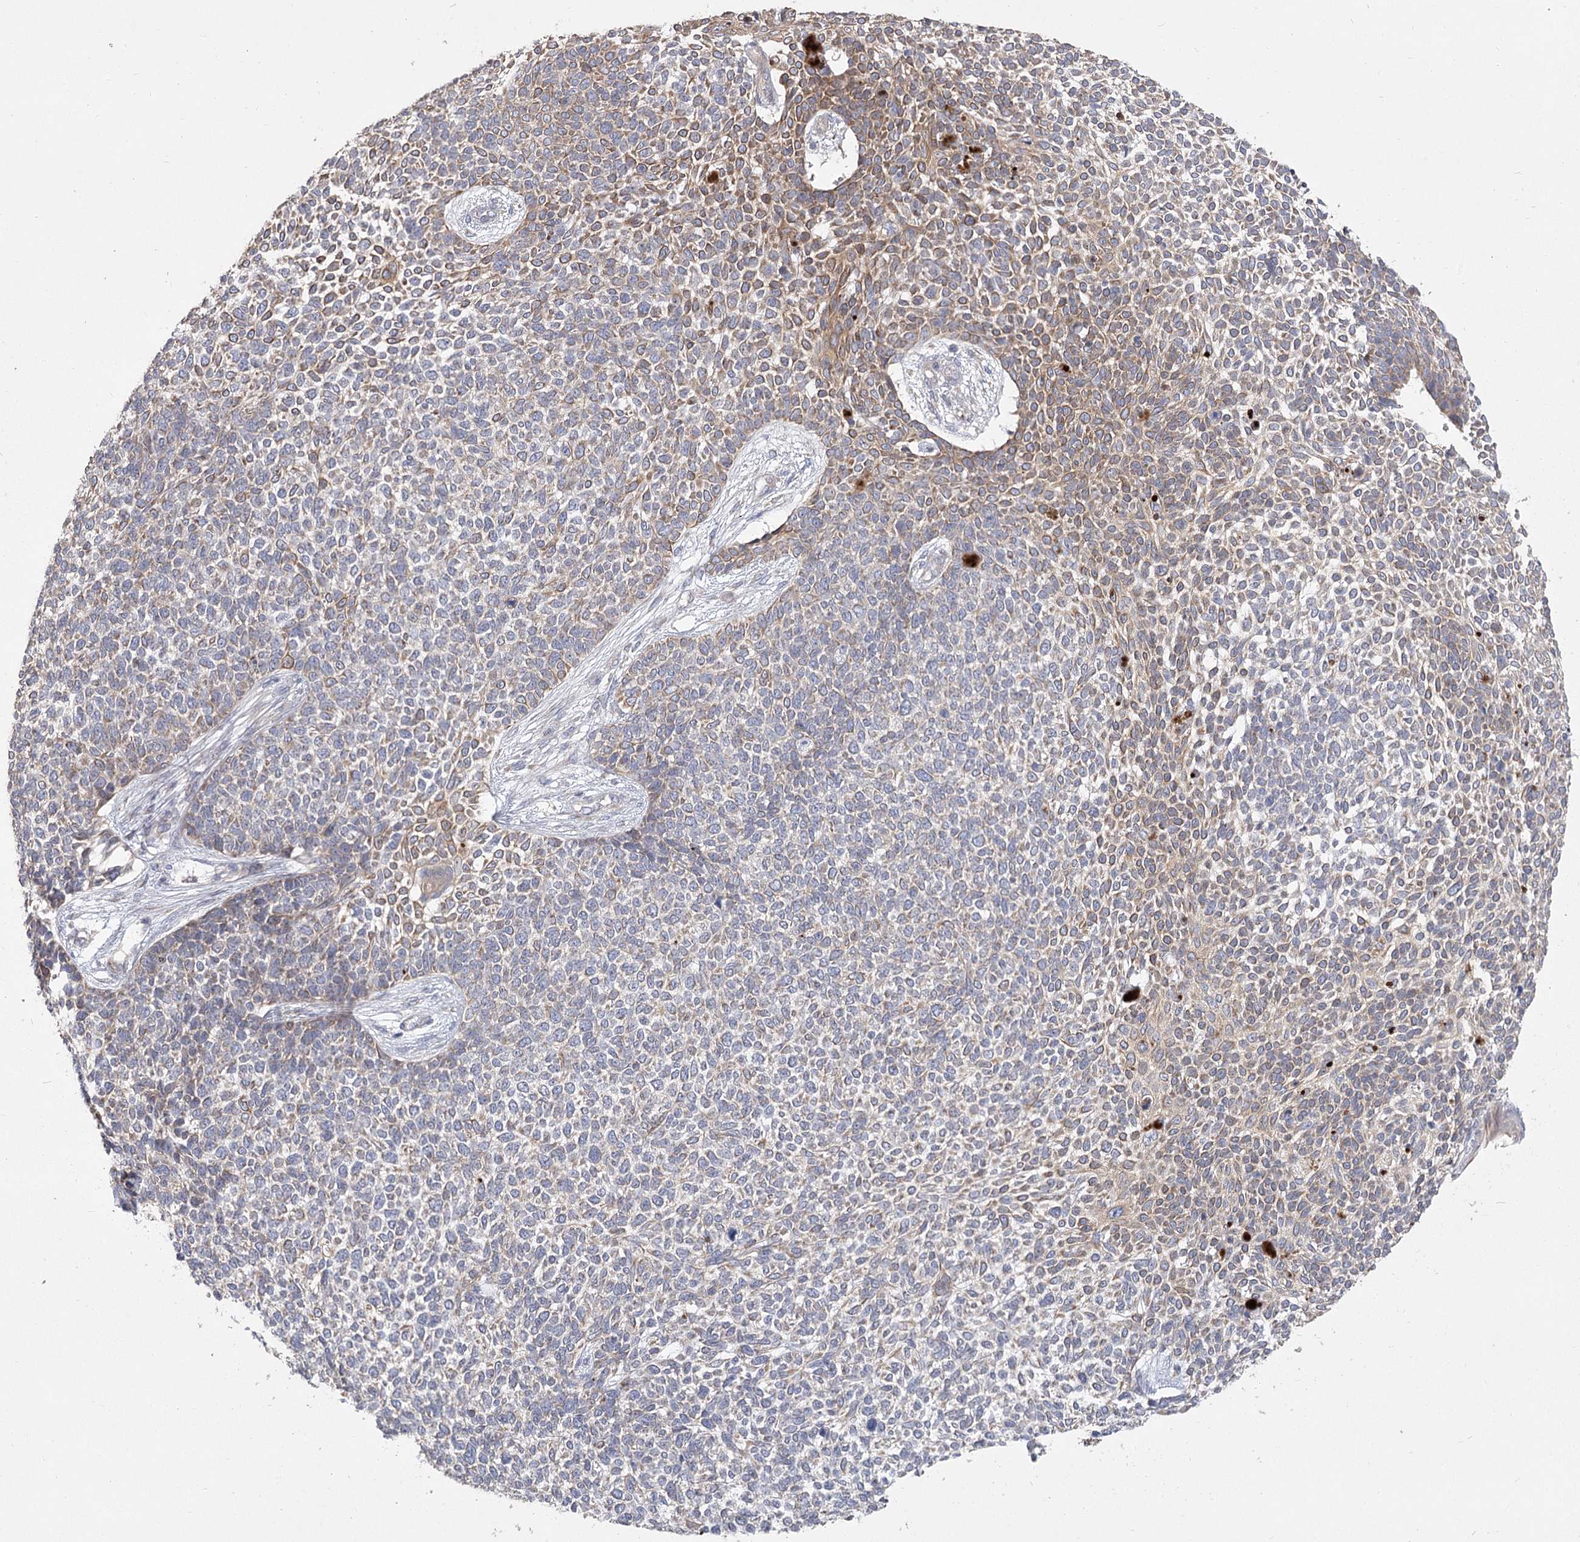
{"staining": {"intensity": "moderate", "quantity": "<25%", "location": "cytoplasmic/membranous"}, "tissue": "skin cancer", "cell_type": "Tumor cells", "image_type": "cancer", "snomed": [{"axis": "morphology", "description": "Basal cell carcinoma"}, {"axis": "topography", "description": "Skin"}], "caption": "Skin cancer tissue displays moderate cytoplasmic/membranous staining in approximately <25% of tumor cells", "gene": "CNTLN", "patient": {"sex": "female", "age": 84}}